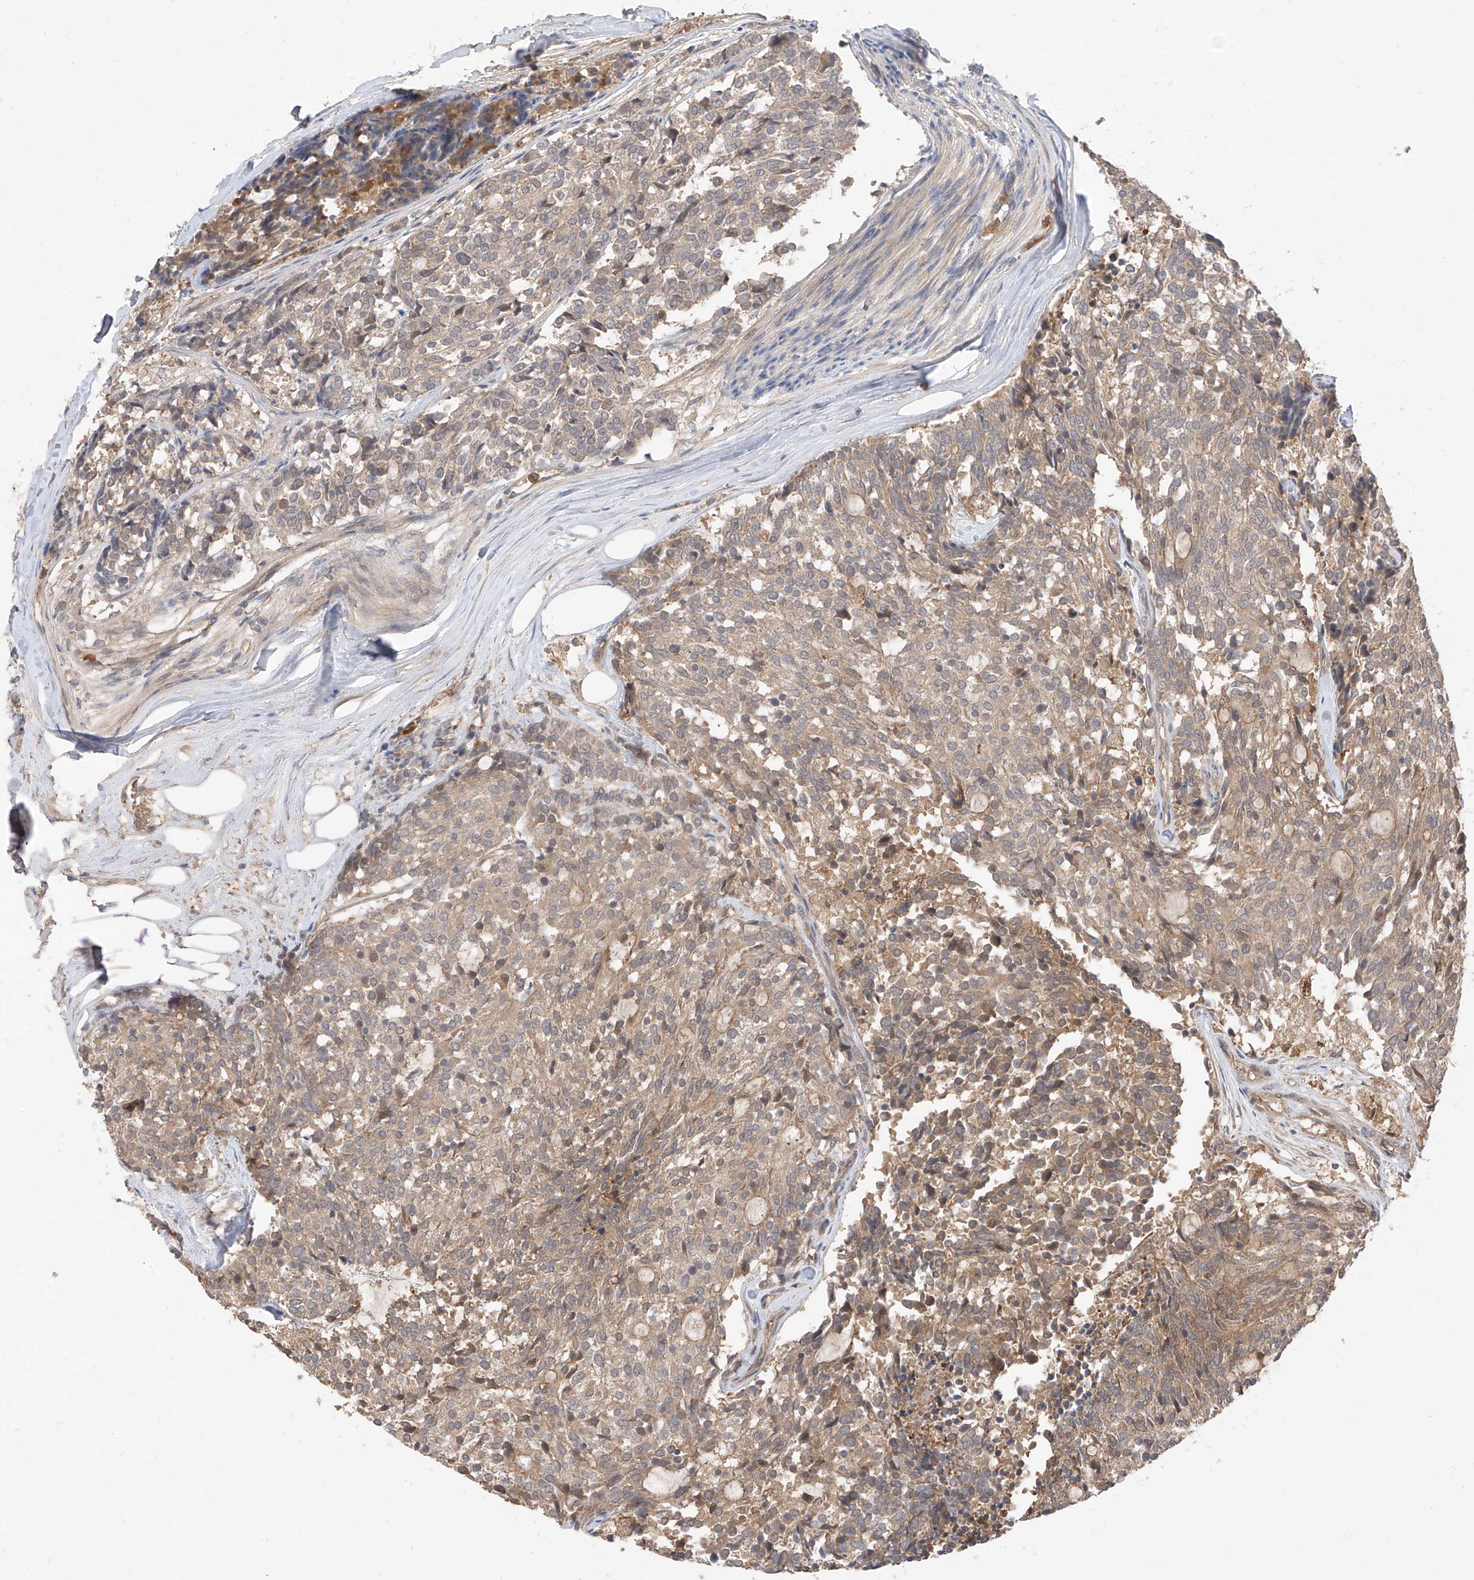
{"staining": {"intensity": "moderate", "quantity": ">75%", "location": "cytoplasmic/membranous"}, "tissue": "carcinoid", "cell_type": "Tumor cells", "image_type": "cancer", "snomed": [{"axis": "morphology", "description": "Carcinoid, malignant, NOS"}, {"axis": "topography", "description": "Pancreas"}], "caption": "This is a photomicrograph of IHC staining of carcinoid, which shows moderate staining in the cytoplasmic/membranous of tumor cells.", "gene": "CACNA2D4", "patient": {"sex": "female", "age": 54}}